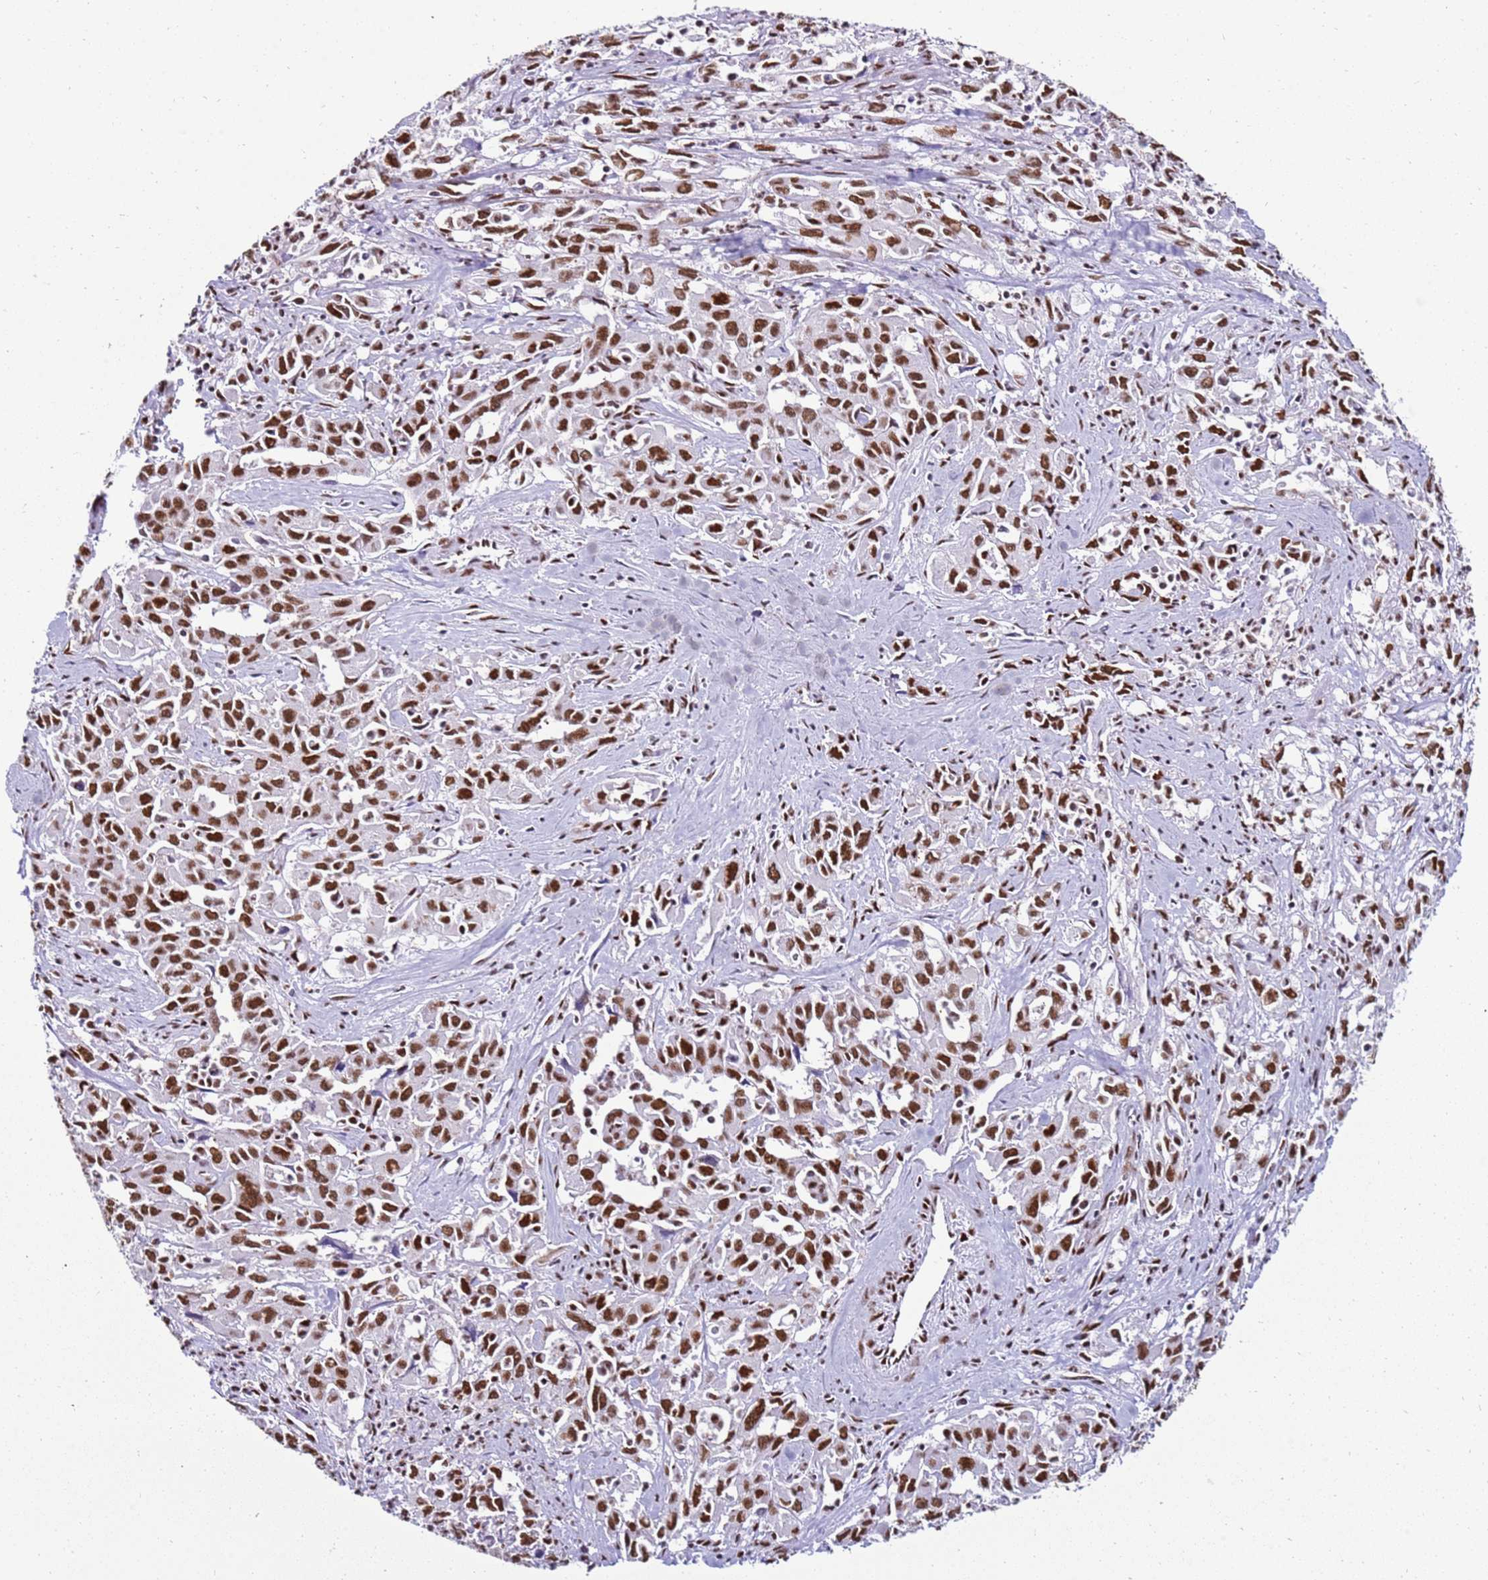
{"staining": {"intensity": "strong", "quantity": ">75%", "location": "nuclear"}, "tissue": "liver cancer", "cell_type": "Tumor cells", "image_type": "cancer", "snomed": [{"axis": "morphology", "description": "Carcinoma, Hepatocellular, NOS"}, {"axis": "topography", "description": "Liver"}], "caption": "IHC (DAB) staining of human liver cancer (hepatocellular carcinoma) displays strong nuclear protein expression in about >75% of tumor cells.", "gene": "KPNA4", "patient": {"sex": "male", "age": 63}}